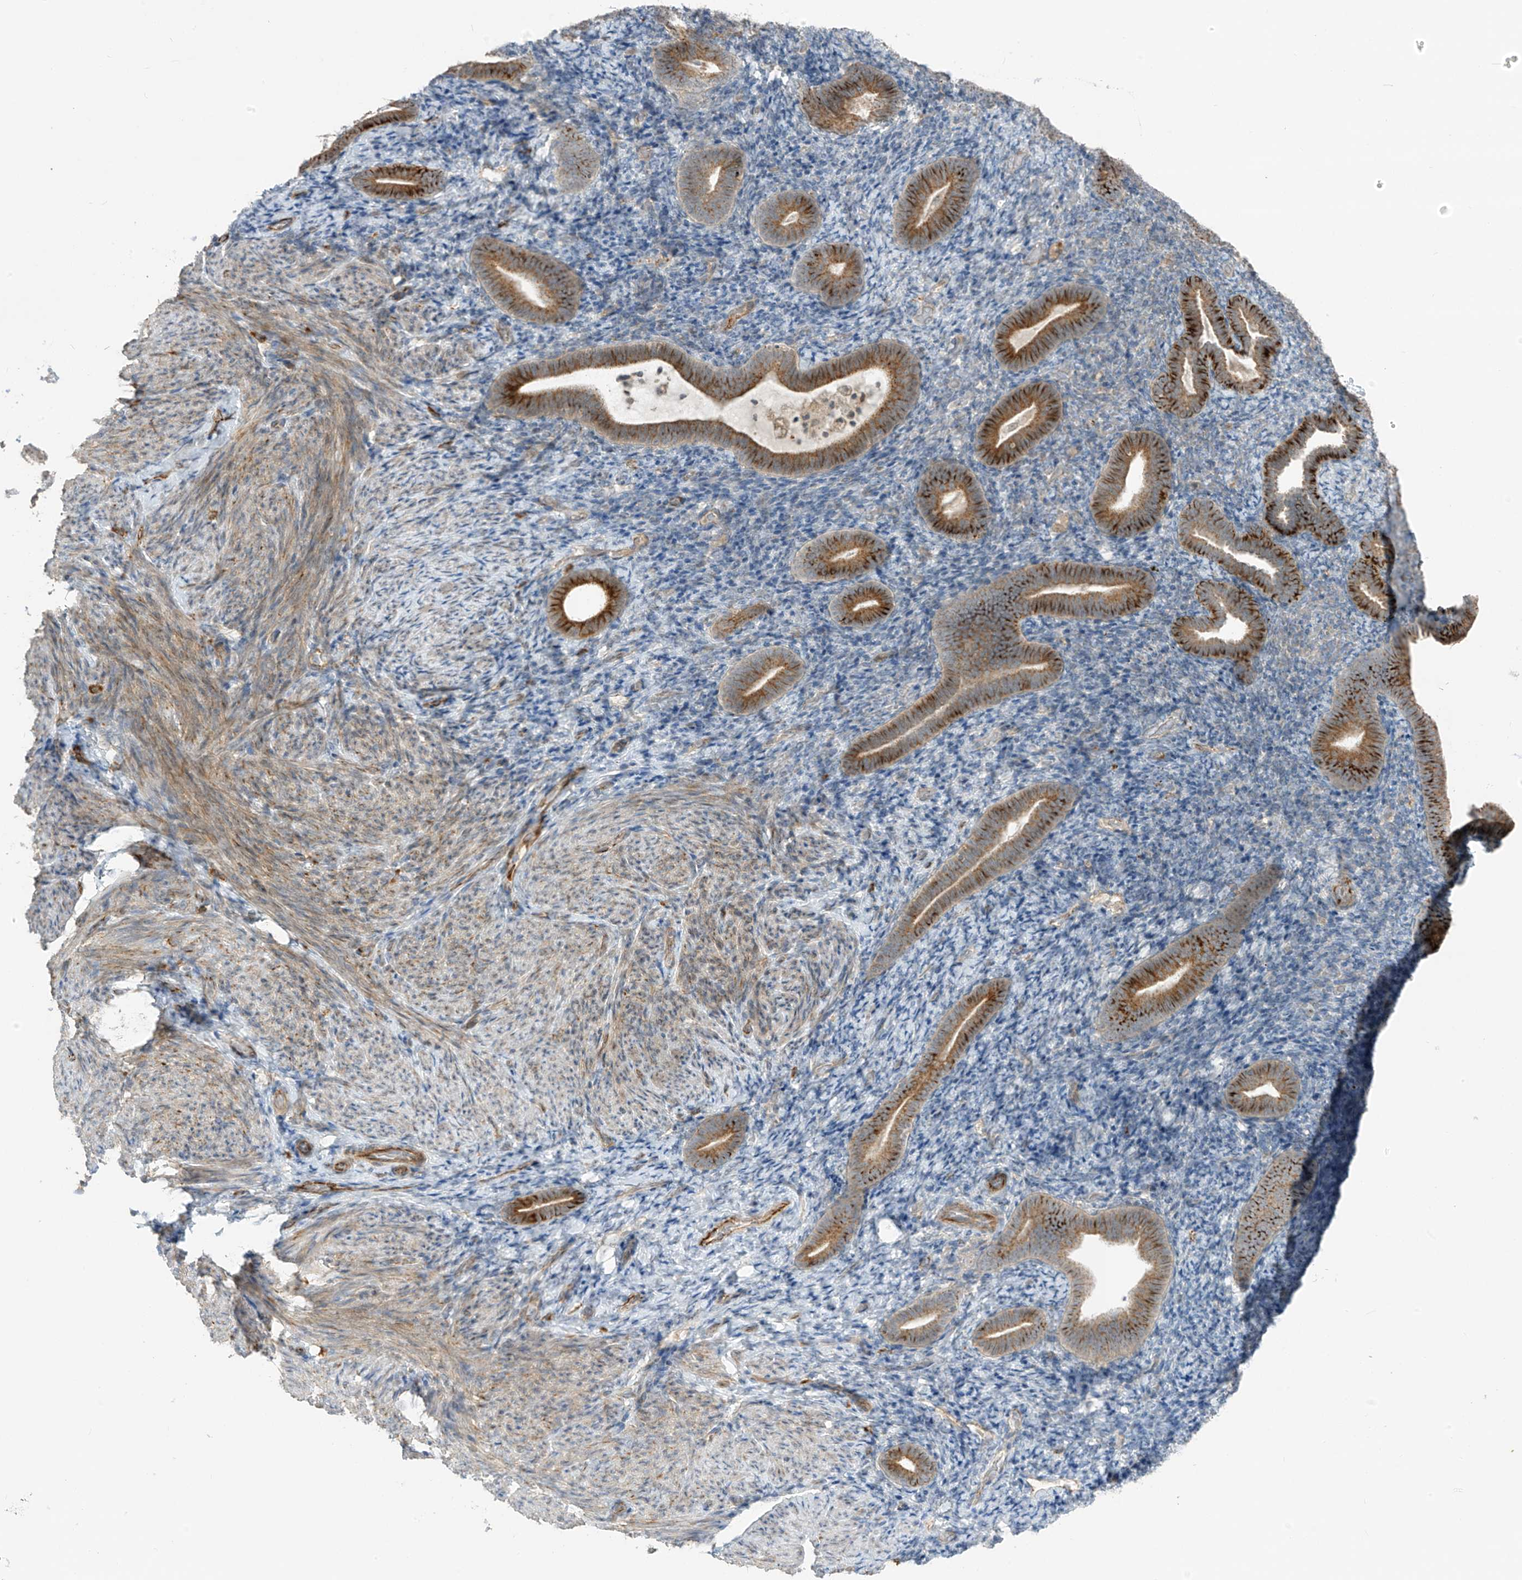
{"staining": {"intensity": "negative", "quantity": "none", "location": "none"}, "tissue": "endometrium", "cell_type": "Cells in endometrial stroma", "image_type": "normal", "snomed": [{"axis": "morphology", "description": "Normal tissue, NOS"}, {"axis": "topography", "description": "Endometrium"}], "caption": "DAB immunohistochemical staining of benign human endometrium shows no significant expression in cells in endometrial stroma. The staining is performed using DAB brown chromogen with nuclei counter-stained in using hematoxylin.", "gene": "HS6ST2", "patient": {"sex": "female", "age": 51}}